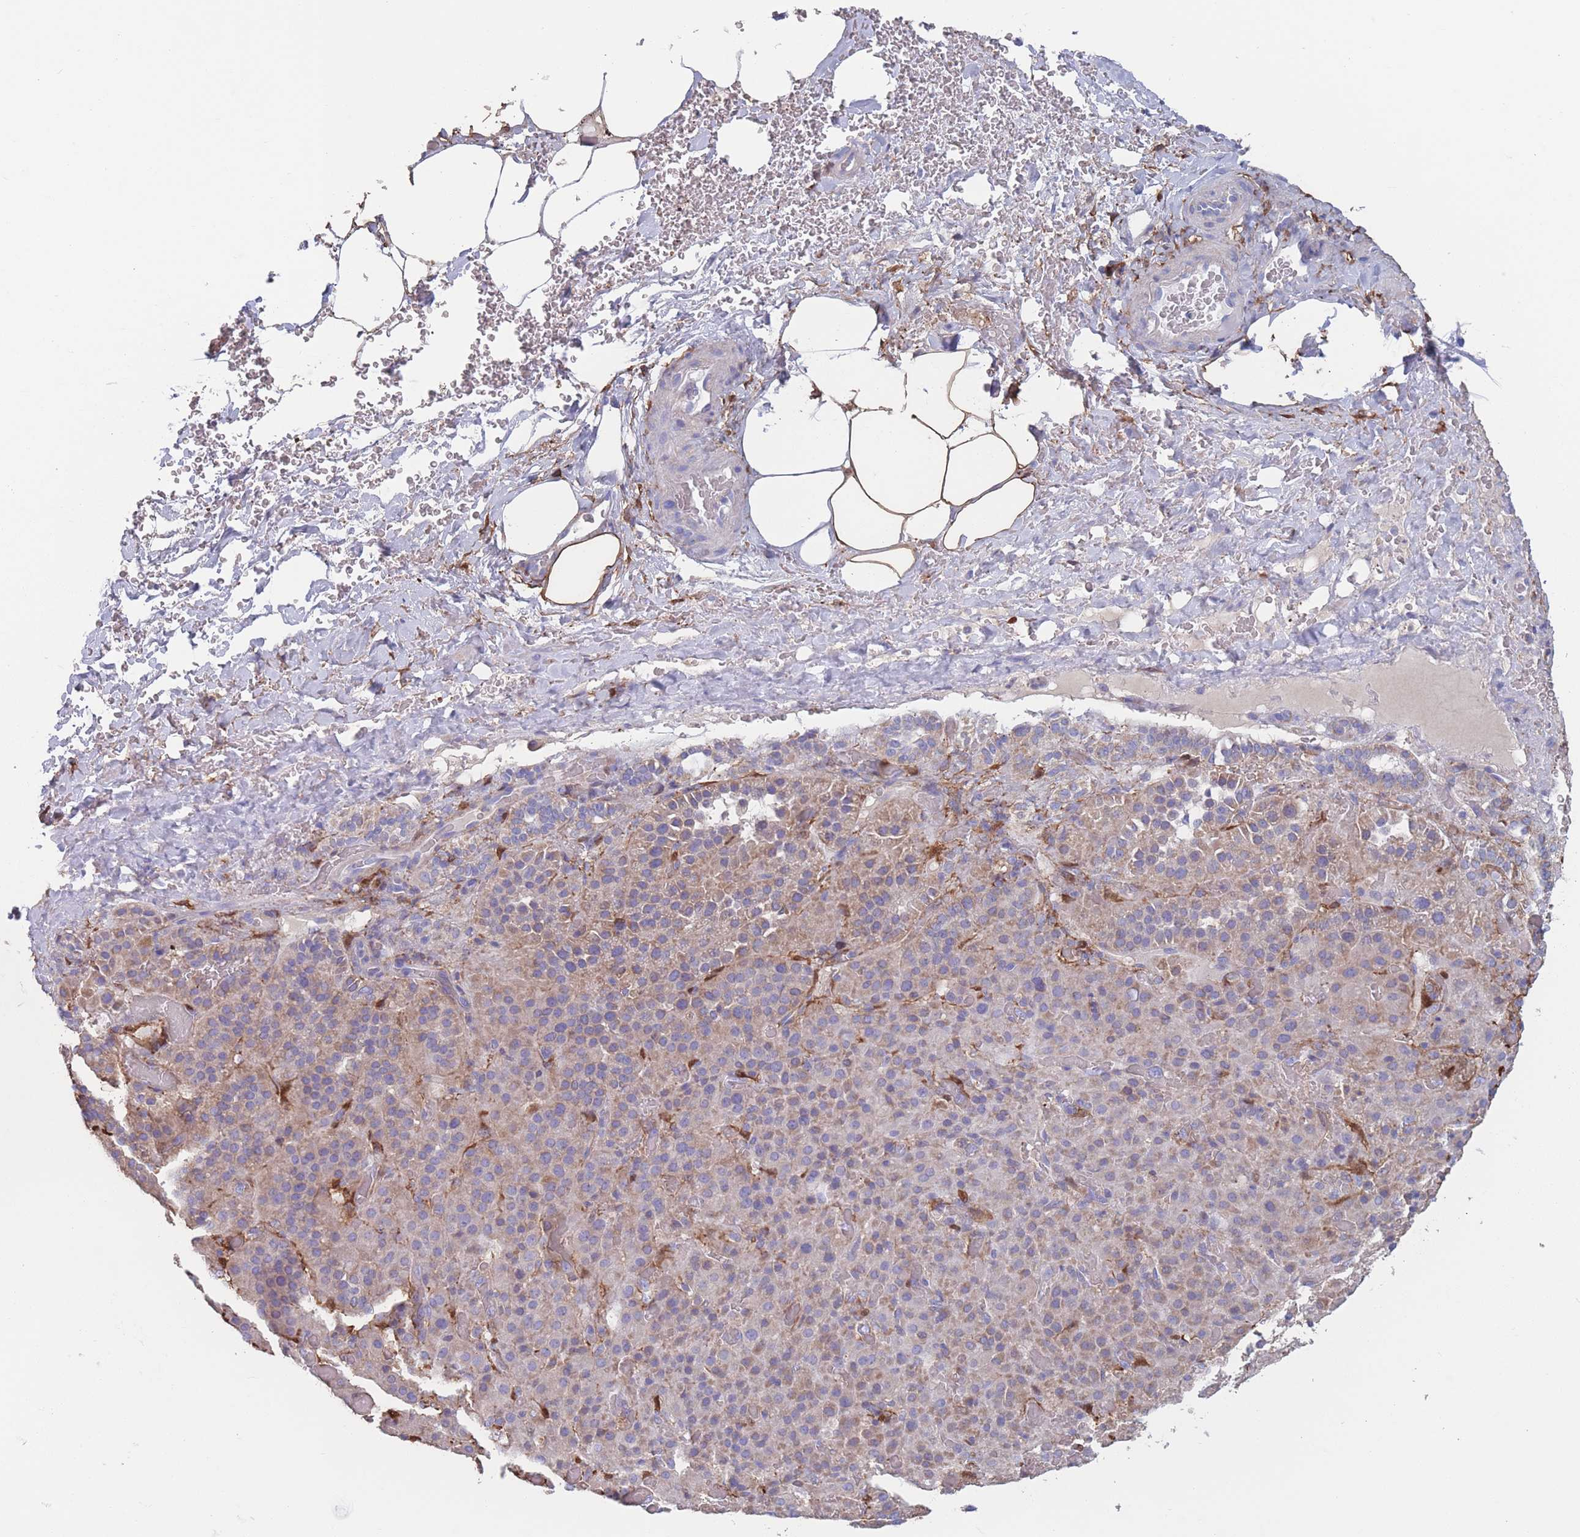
{"staining": {"intensity": "weak", "quantity": "25%-75%", "location": "cytoplasmic/membranous"}, "tissue": "adrenal gland", "cell_type": "Glandular cells", "image_type": "normal", "snomed": [{"axis": "morphology", "description": "Normal tissue, NOS"}, {"axis": "topography", "description": "Adrenal gland"}], "caption": "A histopathology image of human adrenal gland stained for a protein reveals weak cytoplasmic/membranous brown staining in glandular cells. The protein of interest is stained brown, and the nuclei are stained in blue (DAB (3,3'-diaminobenzidine) IHC with brightfield microscopy, high magnification).", "gene": "ADH1A", "patient": {"sex": "male", "age": 57}}